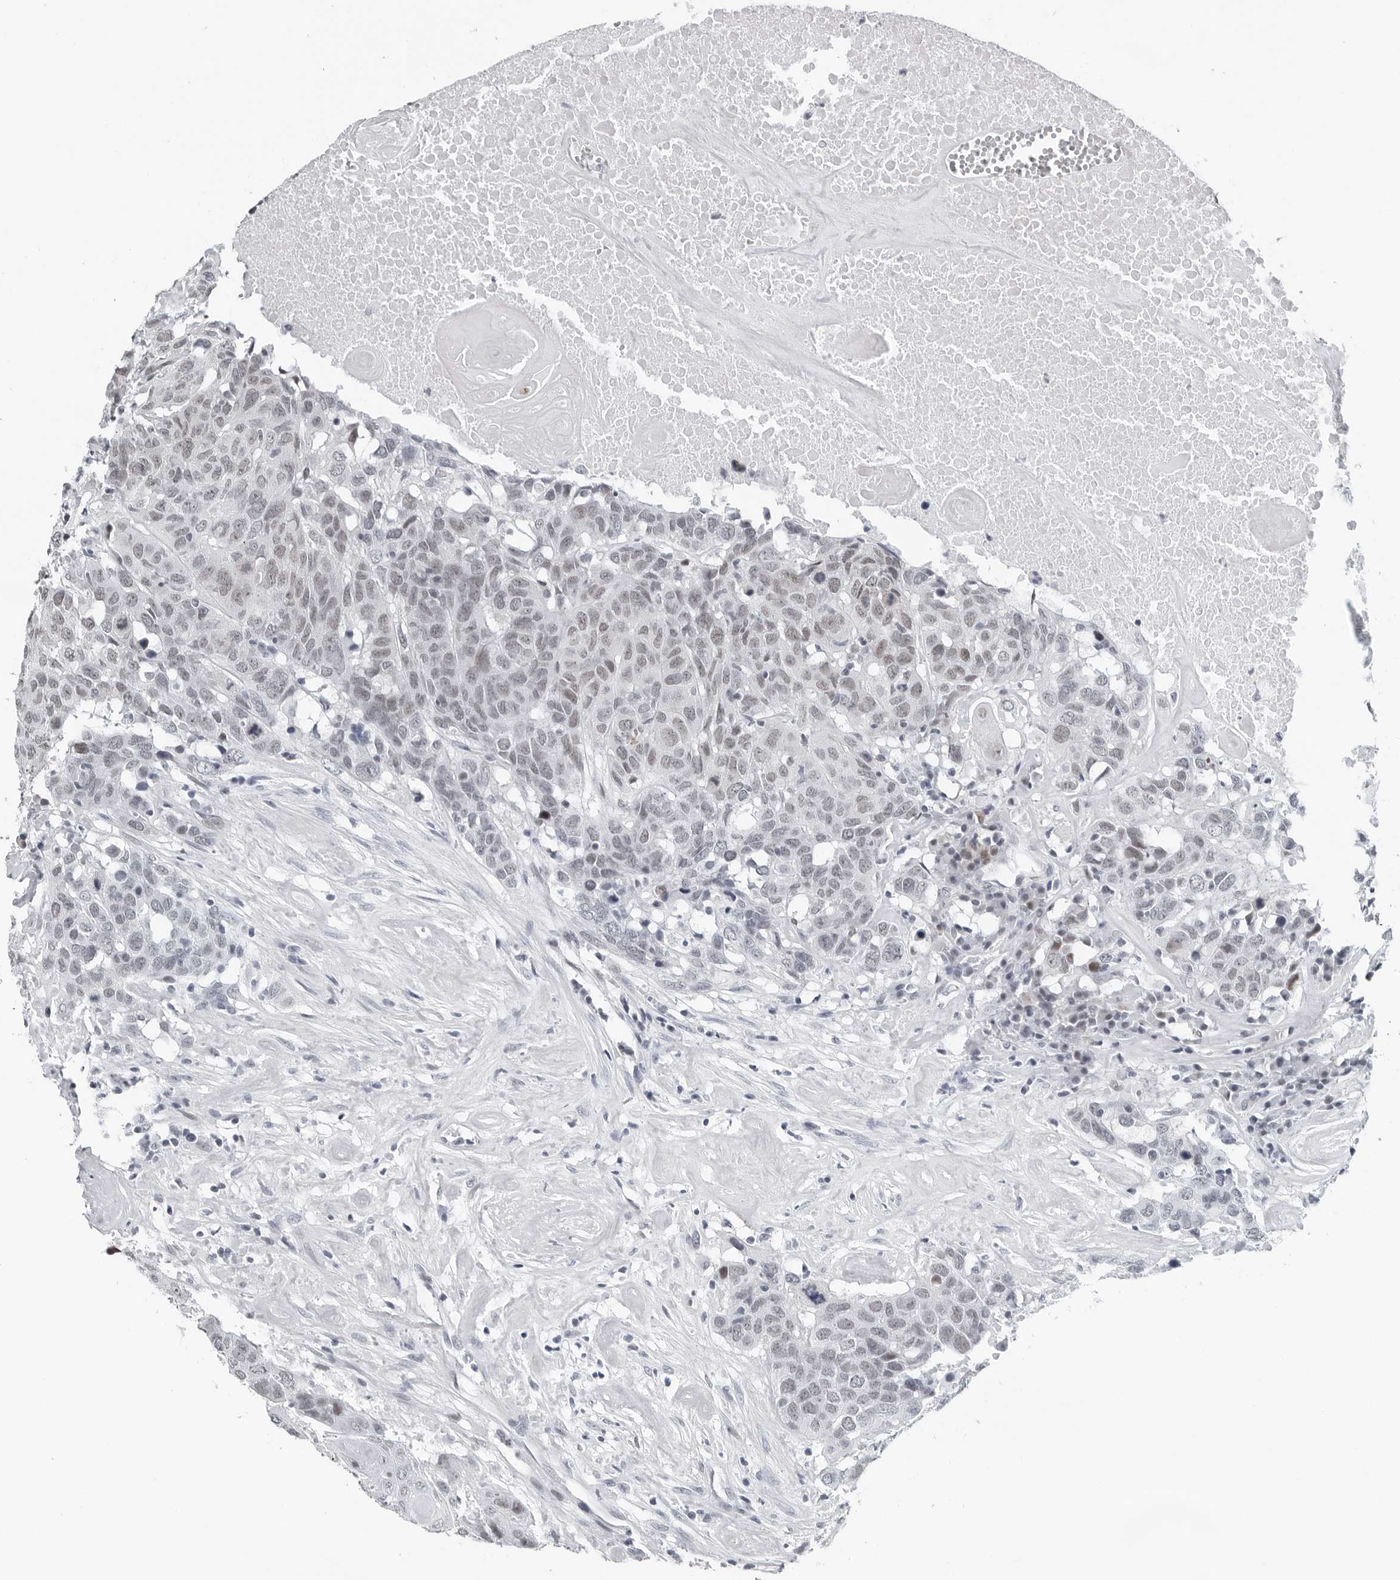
{"staining": {"intensity": "weak", "quantity": "<25%", "location": "nuclear"}, "tissue": "head and neck cancer", "cell_type": "Tumor cells", "image_type": "cancer", "snomed": [{"axis": "morphology", "description": "Squamous cell carcinoma, NOS"}, {"axis": "topography", "description": "Head-Neck"}], "caption": "Tumor cells show no significant protein expression in squamous cell carcinoma (head and neck).", "gene": "PPP1R42", "patient": {"sex": "male", "age": 66}}